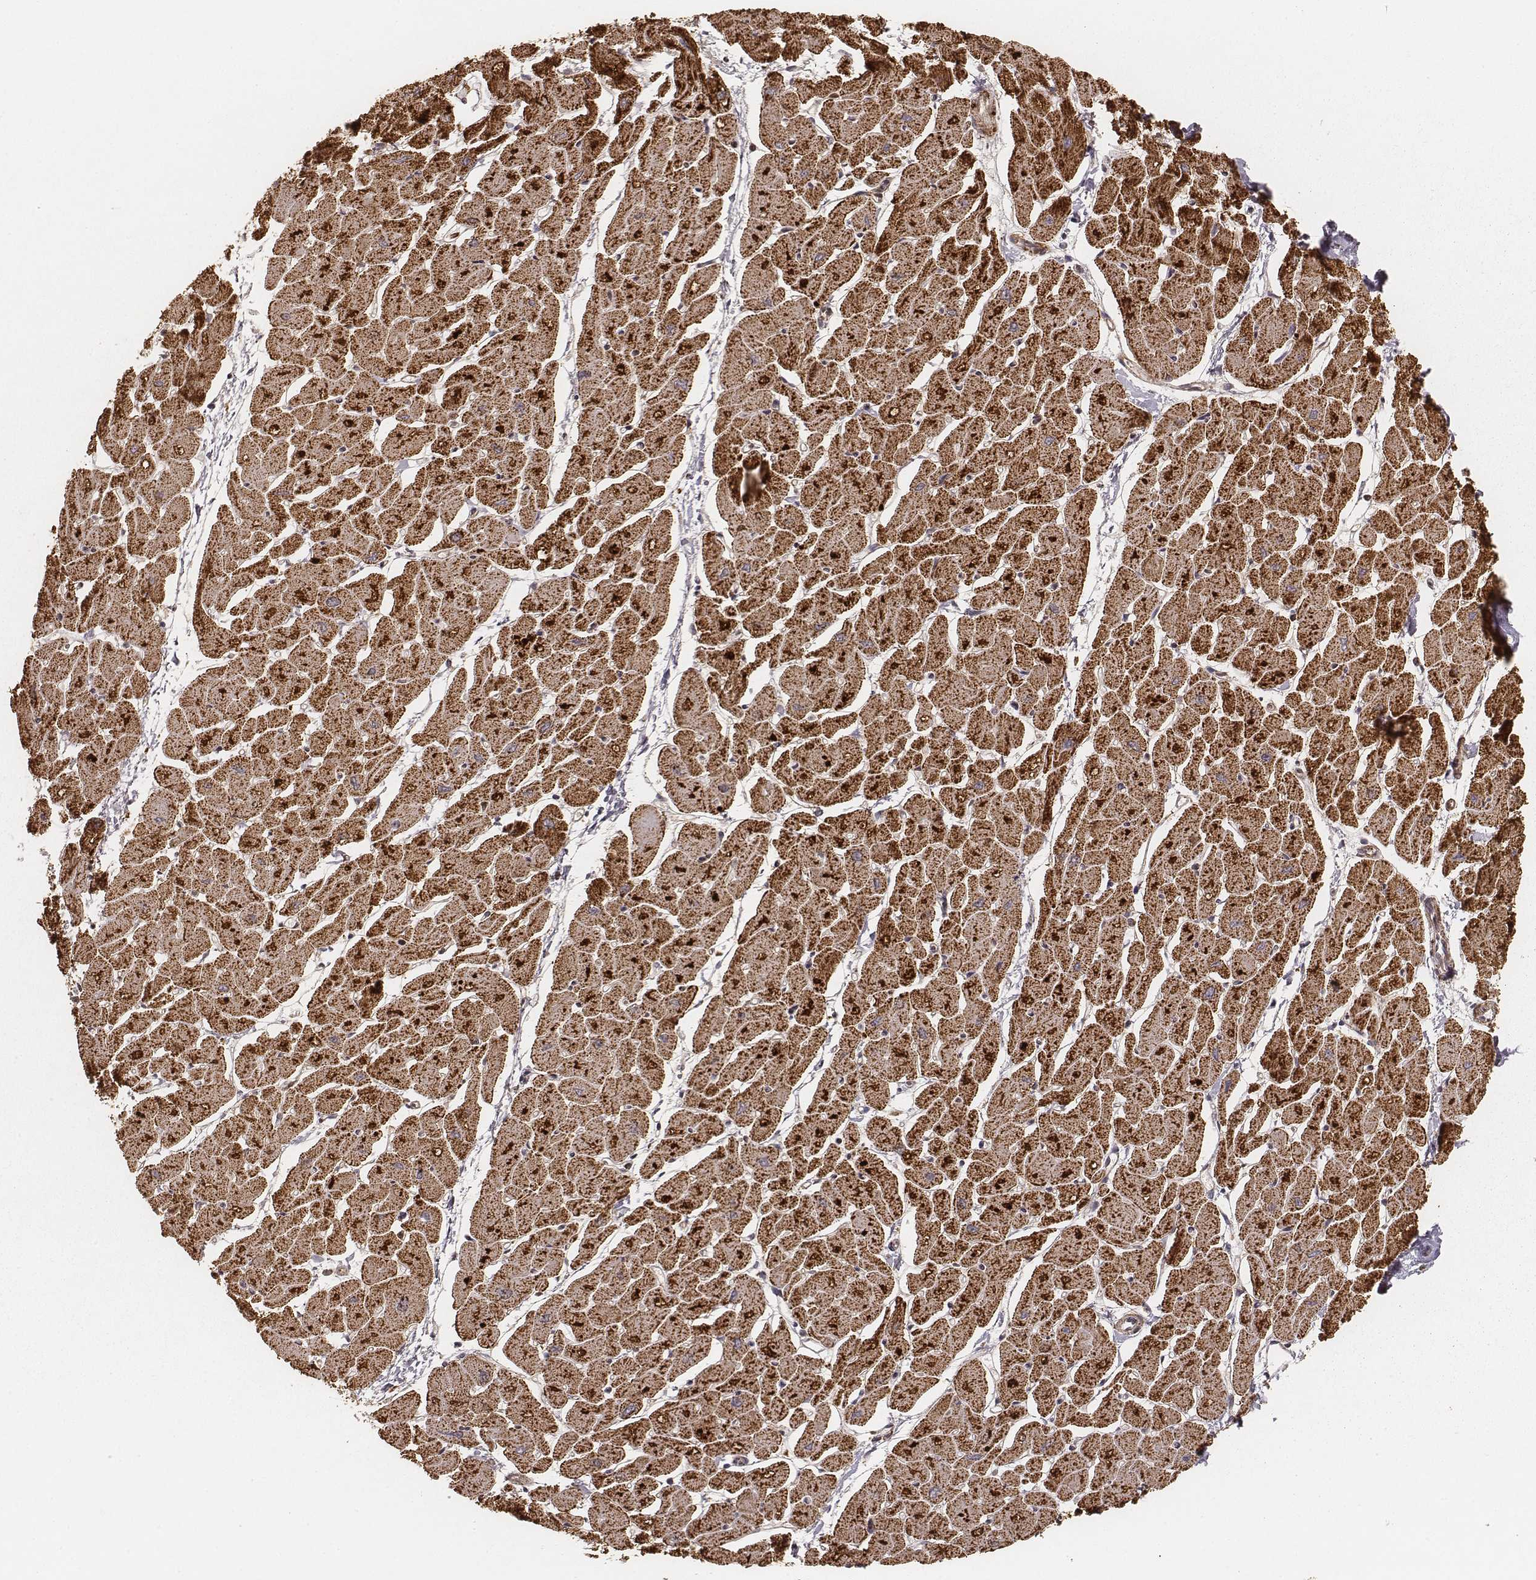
{"staining": {"intensity": "strong", "quantity": ">75%", "location": "cytoplasmic/membranous"}, "tissue": "heart muscle", "cell_type": "Cardiomyocytes", "image_type": "normal", "snomed": [{"axis": "morphology", "description": "Normal tissue, NOS"}, {"axis": "topography", "description": "Heart"}], "caption": "Normal heart muscle was stained to show a protein in brown. There is high levels of strong cytoplasmic/membranous expression in approximately >75% of cardiomyocytes. (IHC, brightfield microscopy, high magnification).", "gene": "CS", "patient": {"sex": "male", "age": 57}}